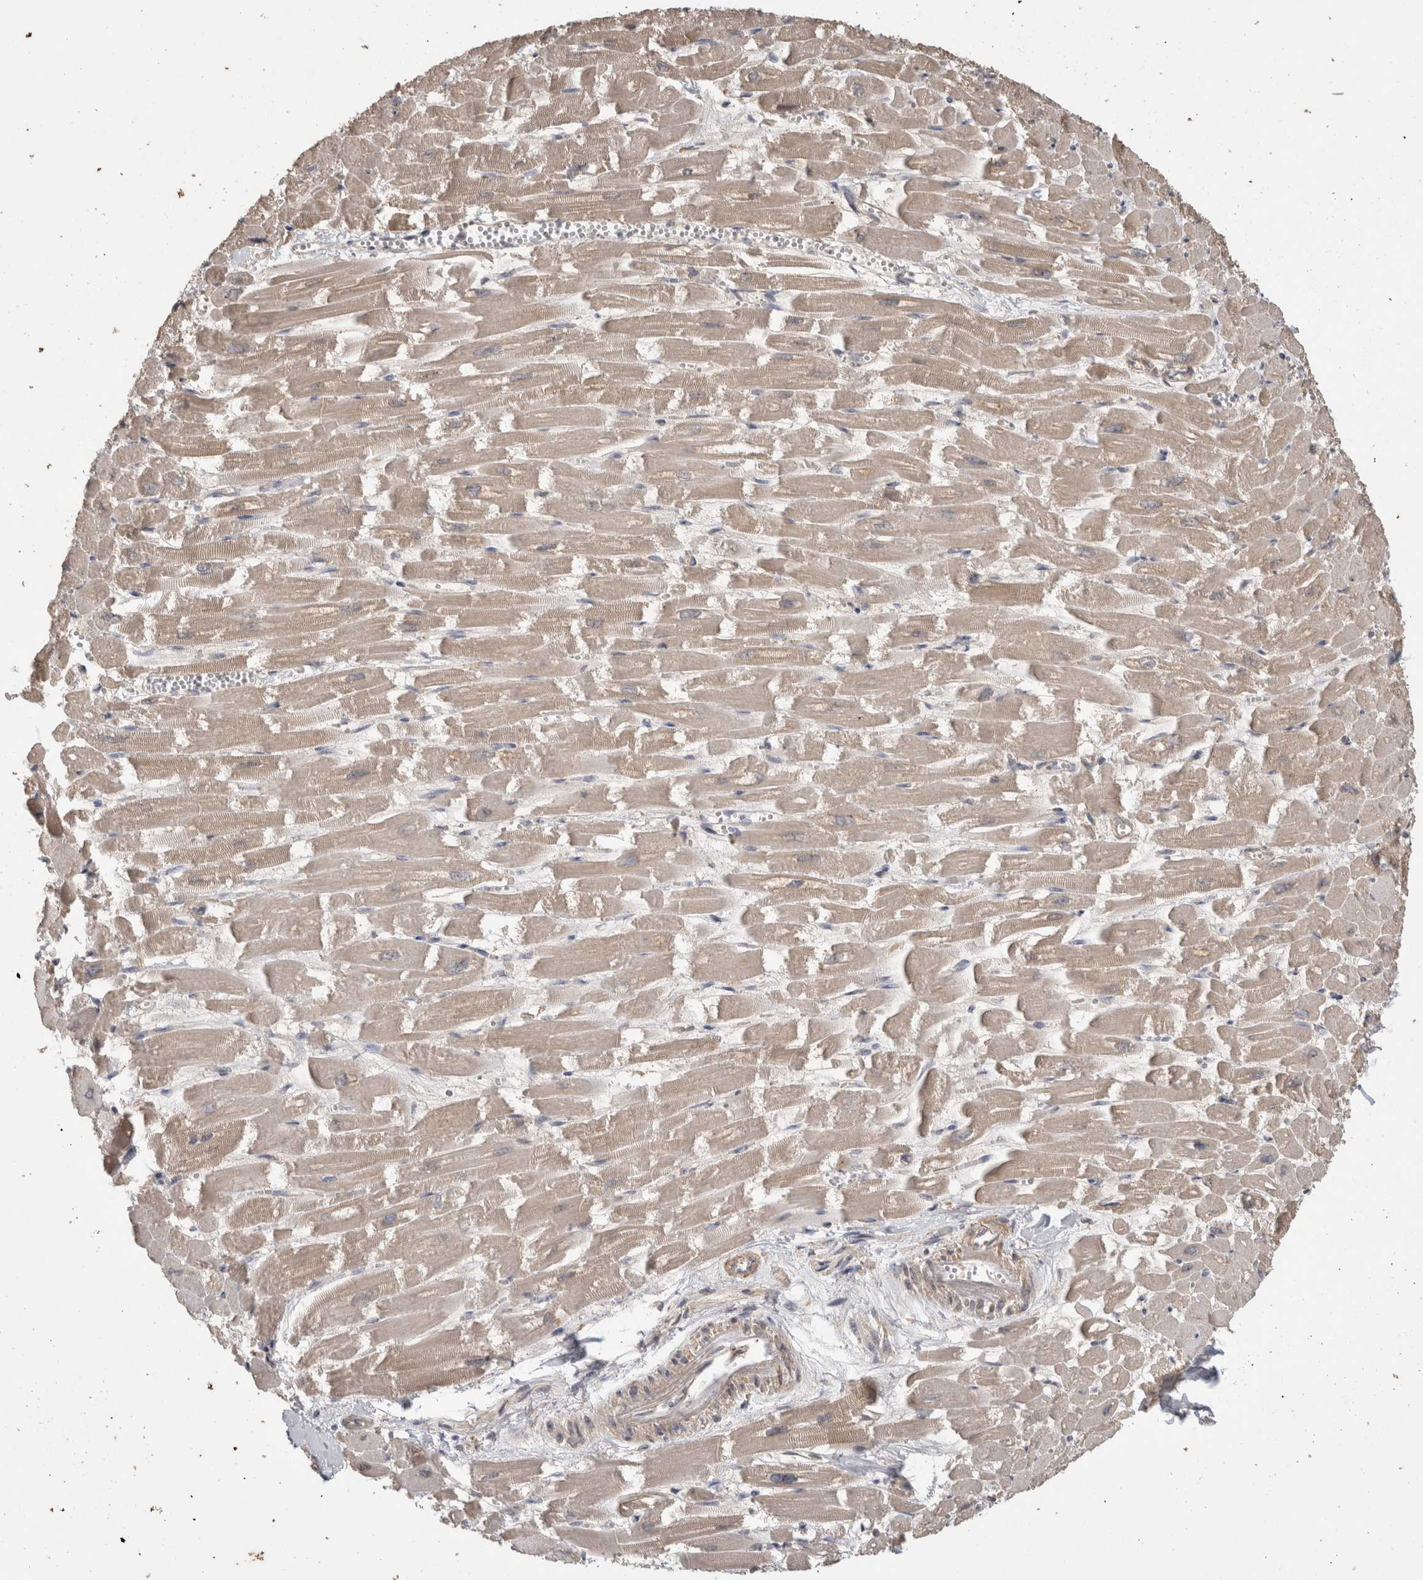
{"staining": {"intensity": "moderate", "quantity": "25%-75%", "location": "cytoplasmic/membranous"}, "tissue": "heart muscle", "cell_type": "Cardiomyocytes", "image_type": "normal", "snomed": [{"axis": "morphology", "description": "Normal tissue, NOS"}, {"axis": "topography", "description": "Heart"}], "caption": "An image of heart muscle stained for a protein shows moderate cytoplasmic/membranous brown staining in cardiomyocytes.", "gene": "TBCE", "patient": {"sex": "male", "age": 54}}